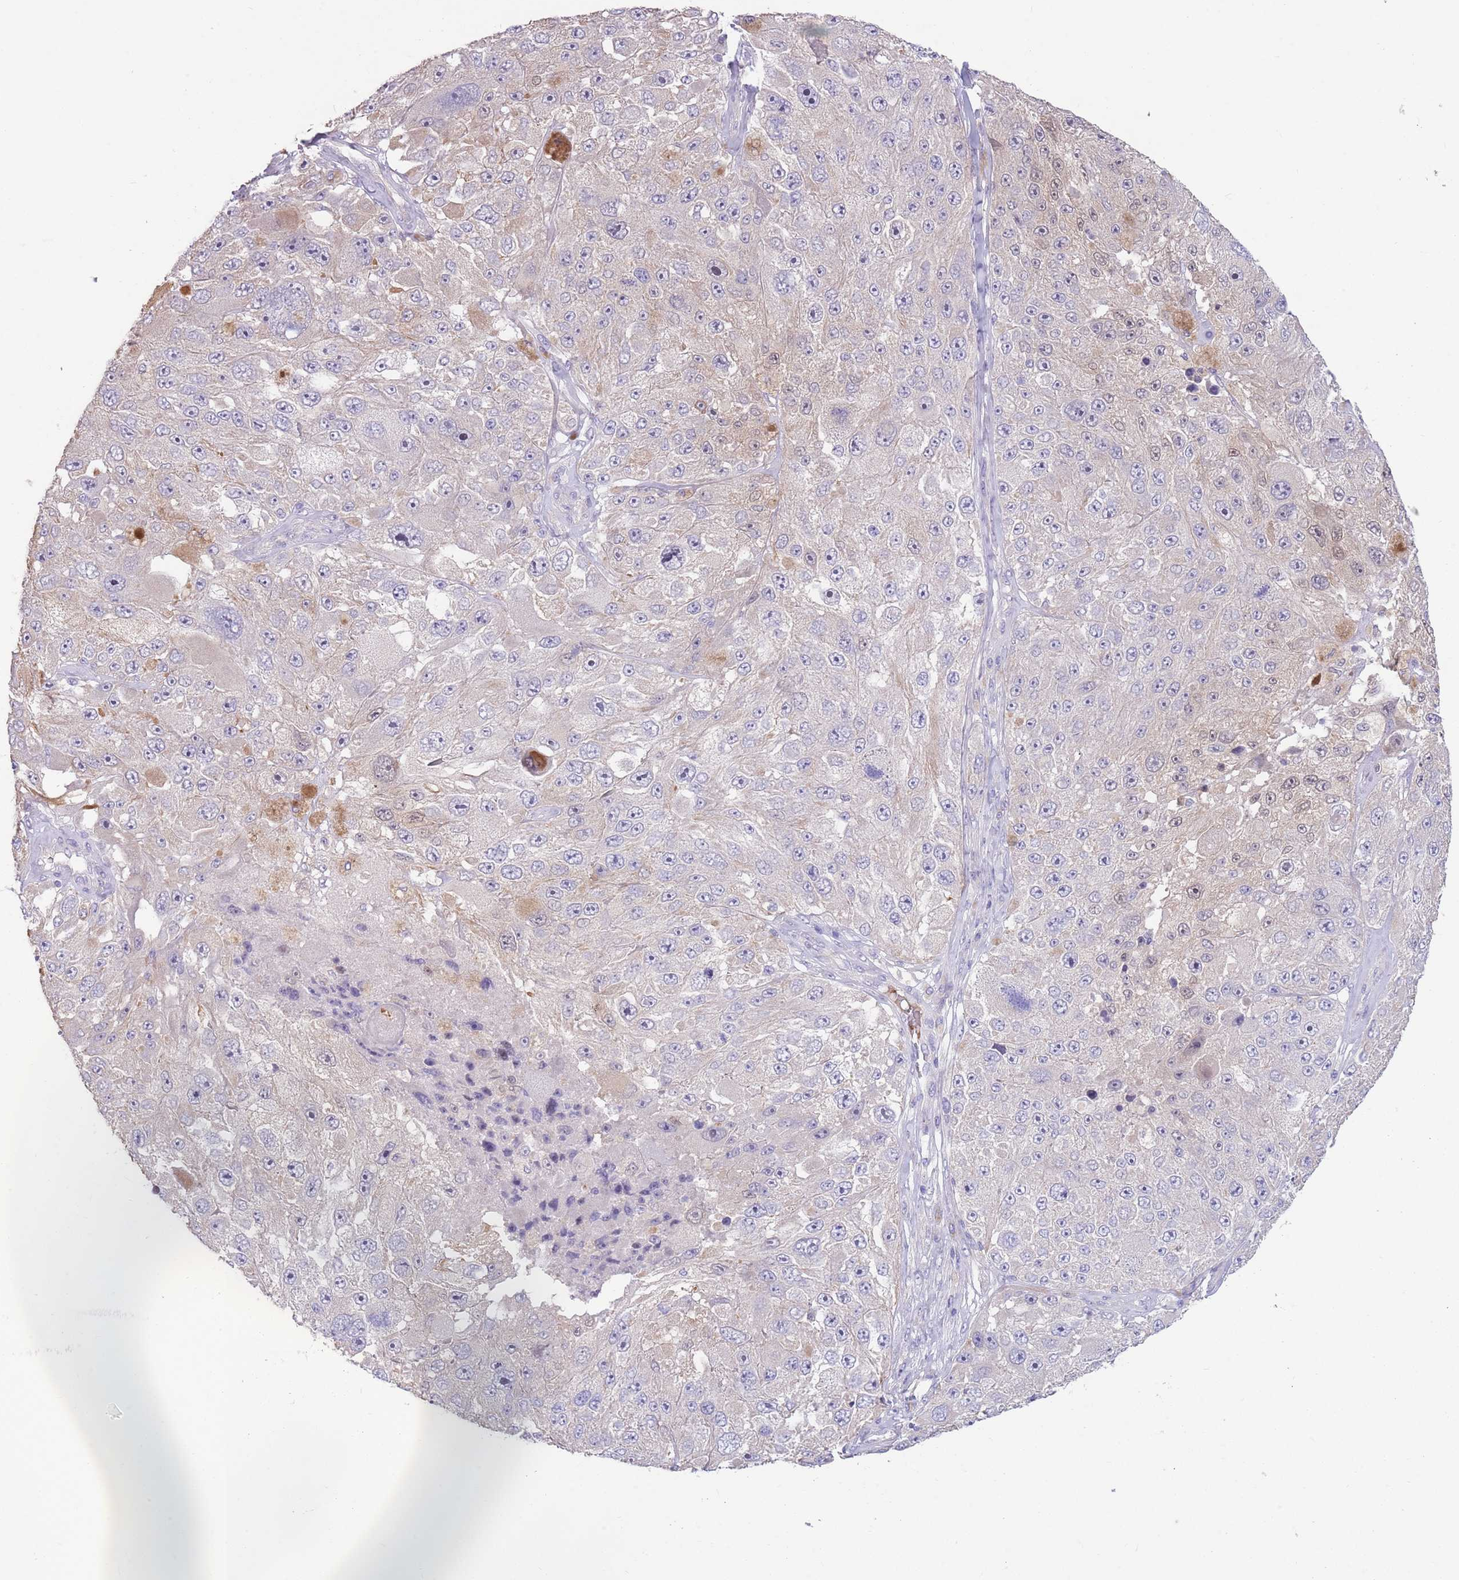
{"staining": {"intensity": "negative", "quantity": "none", "location": "none"}, "tissue": "melanoma", "cell_type": "Tumor cells", "image_type": "cancer", "snomed": [{"axis": "morphology", "description": "Malignant melanoma, Metastatic site"}, {"axis": "topography", "description": "Lymph node"}], "caption": "There is no significant staining in tumor cells of malignant melanoma (metastatic site).", "gene": "ZNF14", "patient": {"sex": "male", "age": 62}}